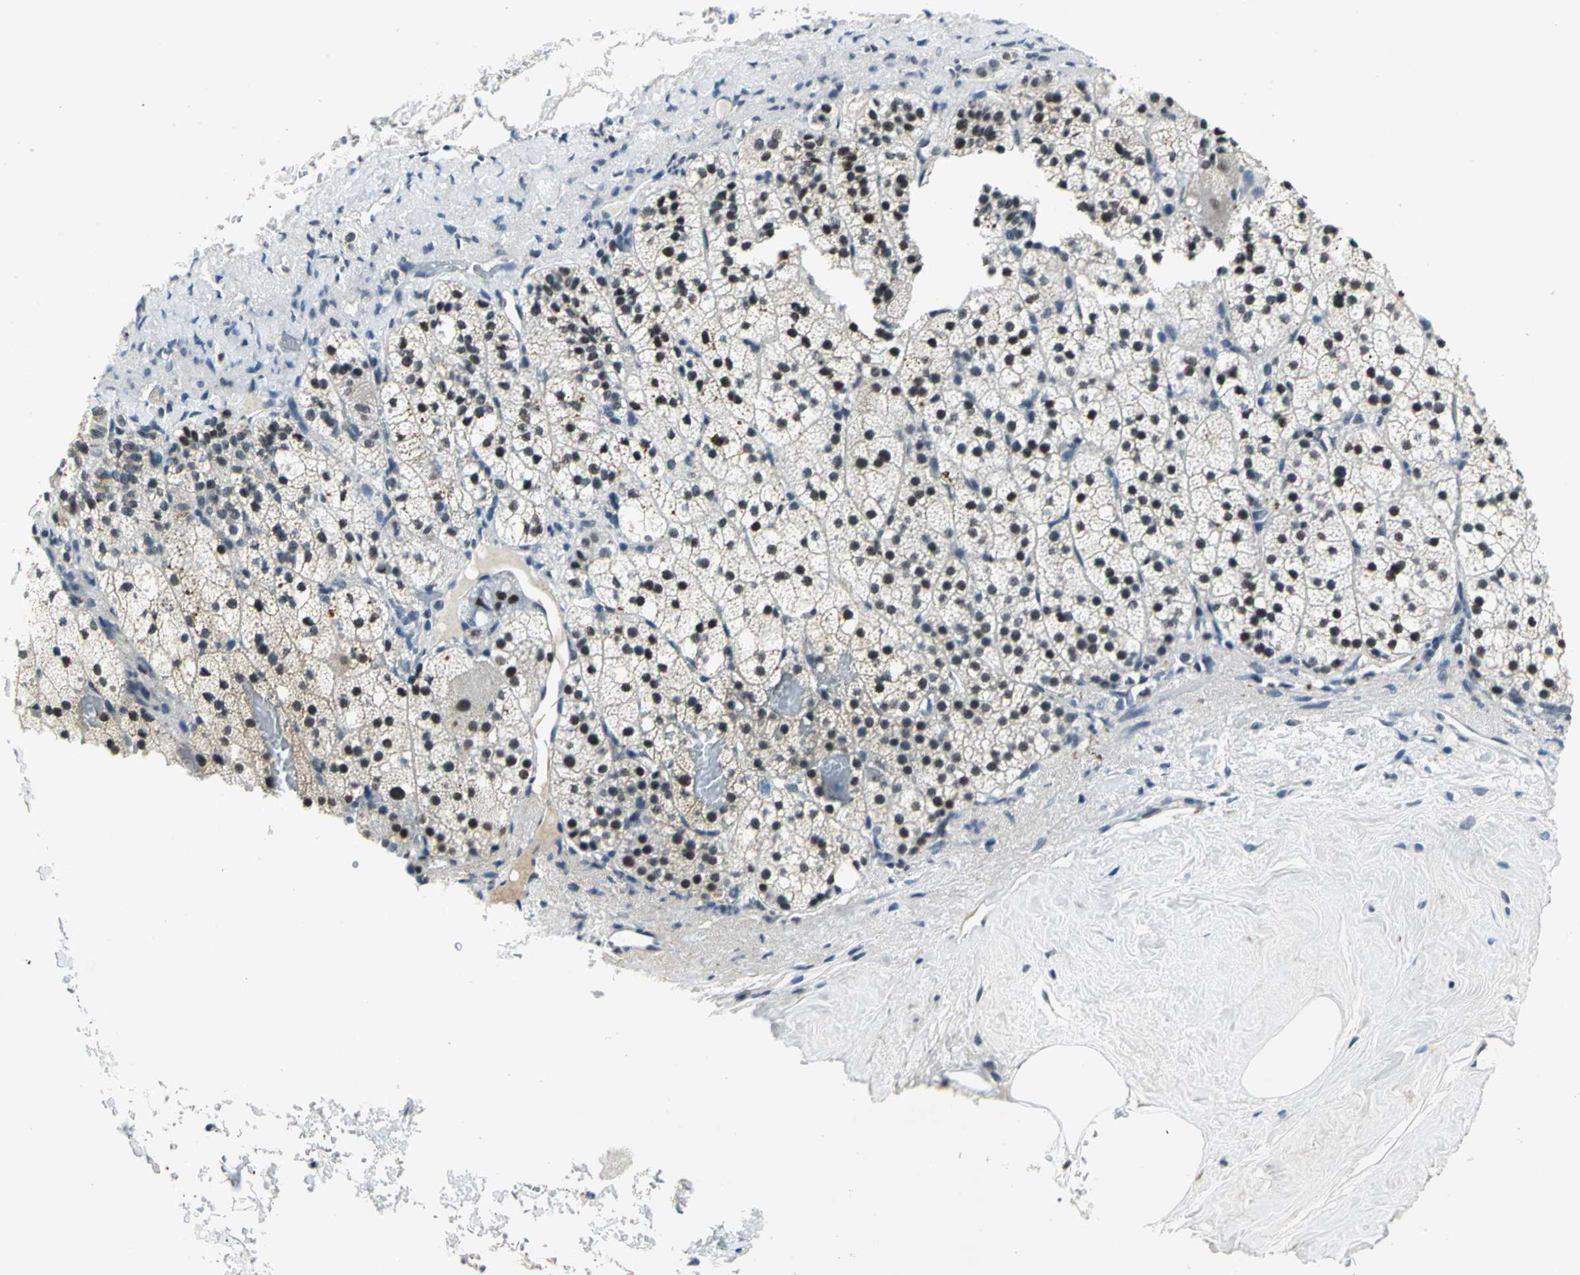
{"staining": {"intensity": "strong", "quantity": ">75%", "location": "cytoplasmic/membranous,nuclear"}, "tissue": "adrenal gland", "cell_type": "Glandular cells", "image_type": "normal", "snomed": [{"axis": "morphology", "description": "Normal tissue, NOS"}, {"axis": "topography", "description": "Adrenal gland"}], "caption": "Immunohistochemistry micrograph of normal adrenal gland stained for a protein (brown), which shows high levels of strong cytoplasmic/membranous,nuclear expression in about >75% of glandular cells.", "gene": "RAD17", "patient": {"sex": "male", "age": 35}}